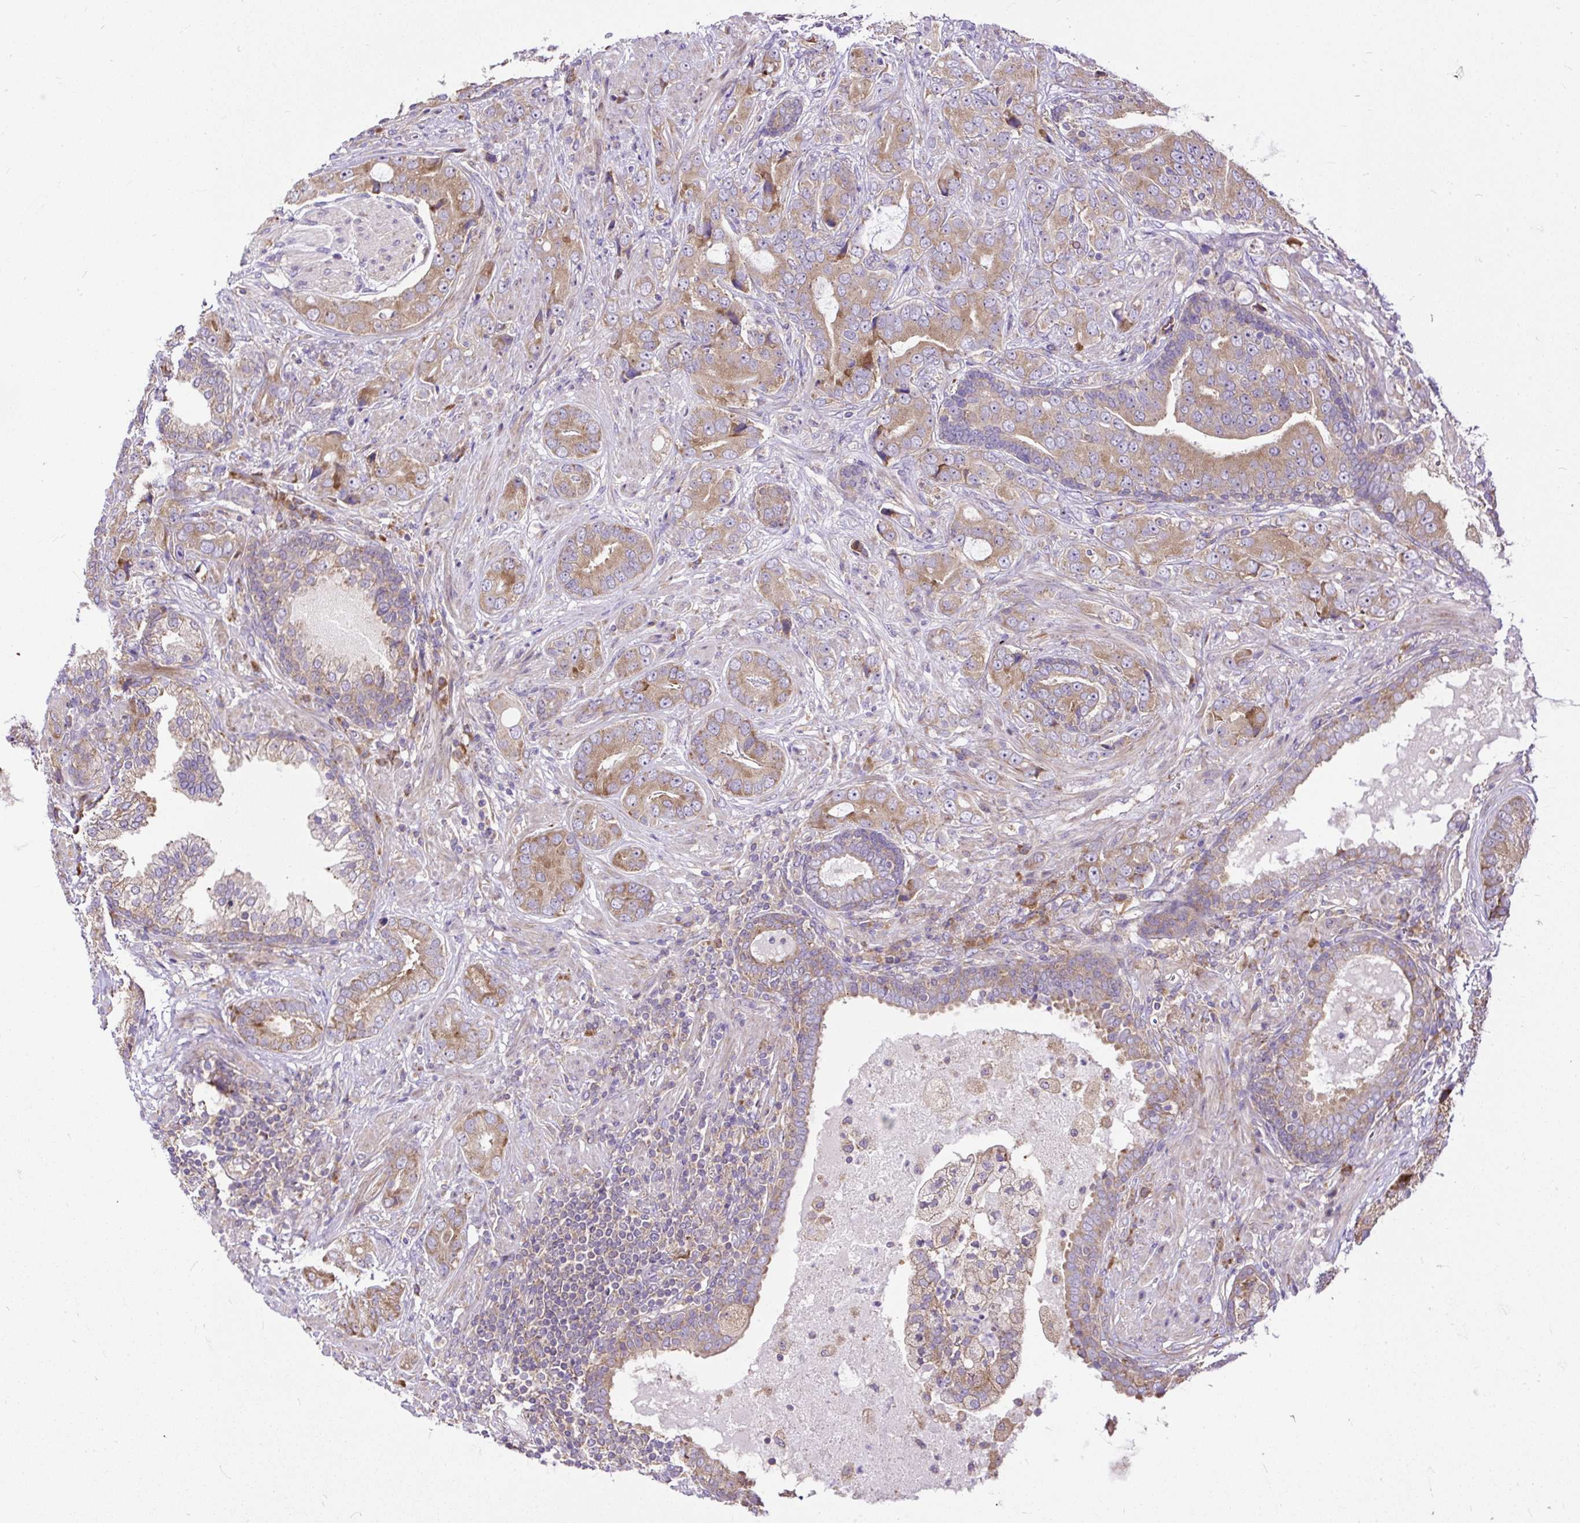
{"staining": {"intensity": "moderate", "quantity": ">75%", "location": "cytoplasmic/membranous"}, "tissue": "prostate cancer", "cell_type": "Tumor cells", "image_type": "cancer", "snomed": [{"axis": "morphology", "description": "Adenocarcinoma, High grade"}, {"axis": "topography", "description": "Prostate"}], "caption": "Protein expression analysis of prostate adenocarcinoma (high-grade) exhibits moderate cytoplasmic/membranous expression in about >75% of tumor cells.", "gene": "RPS5", "patient": {"sex": "male", "age": 55}}